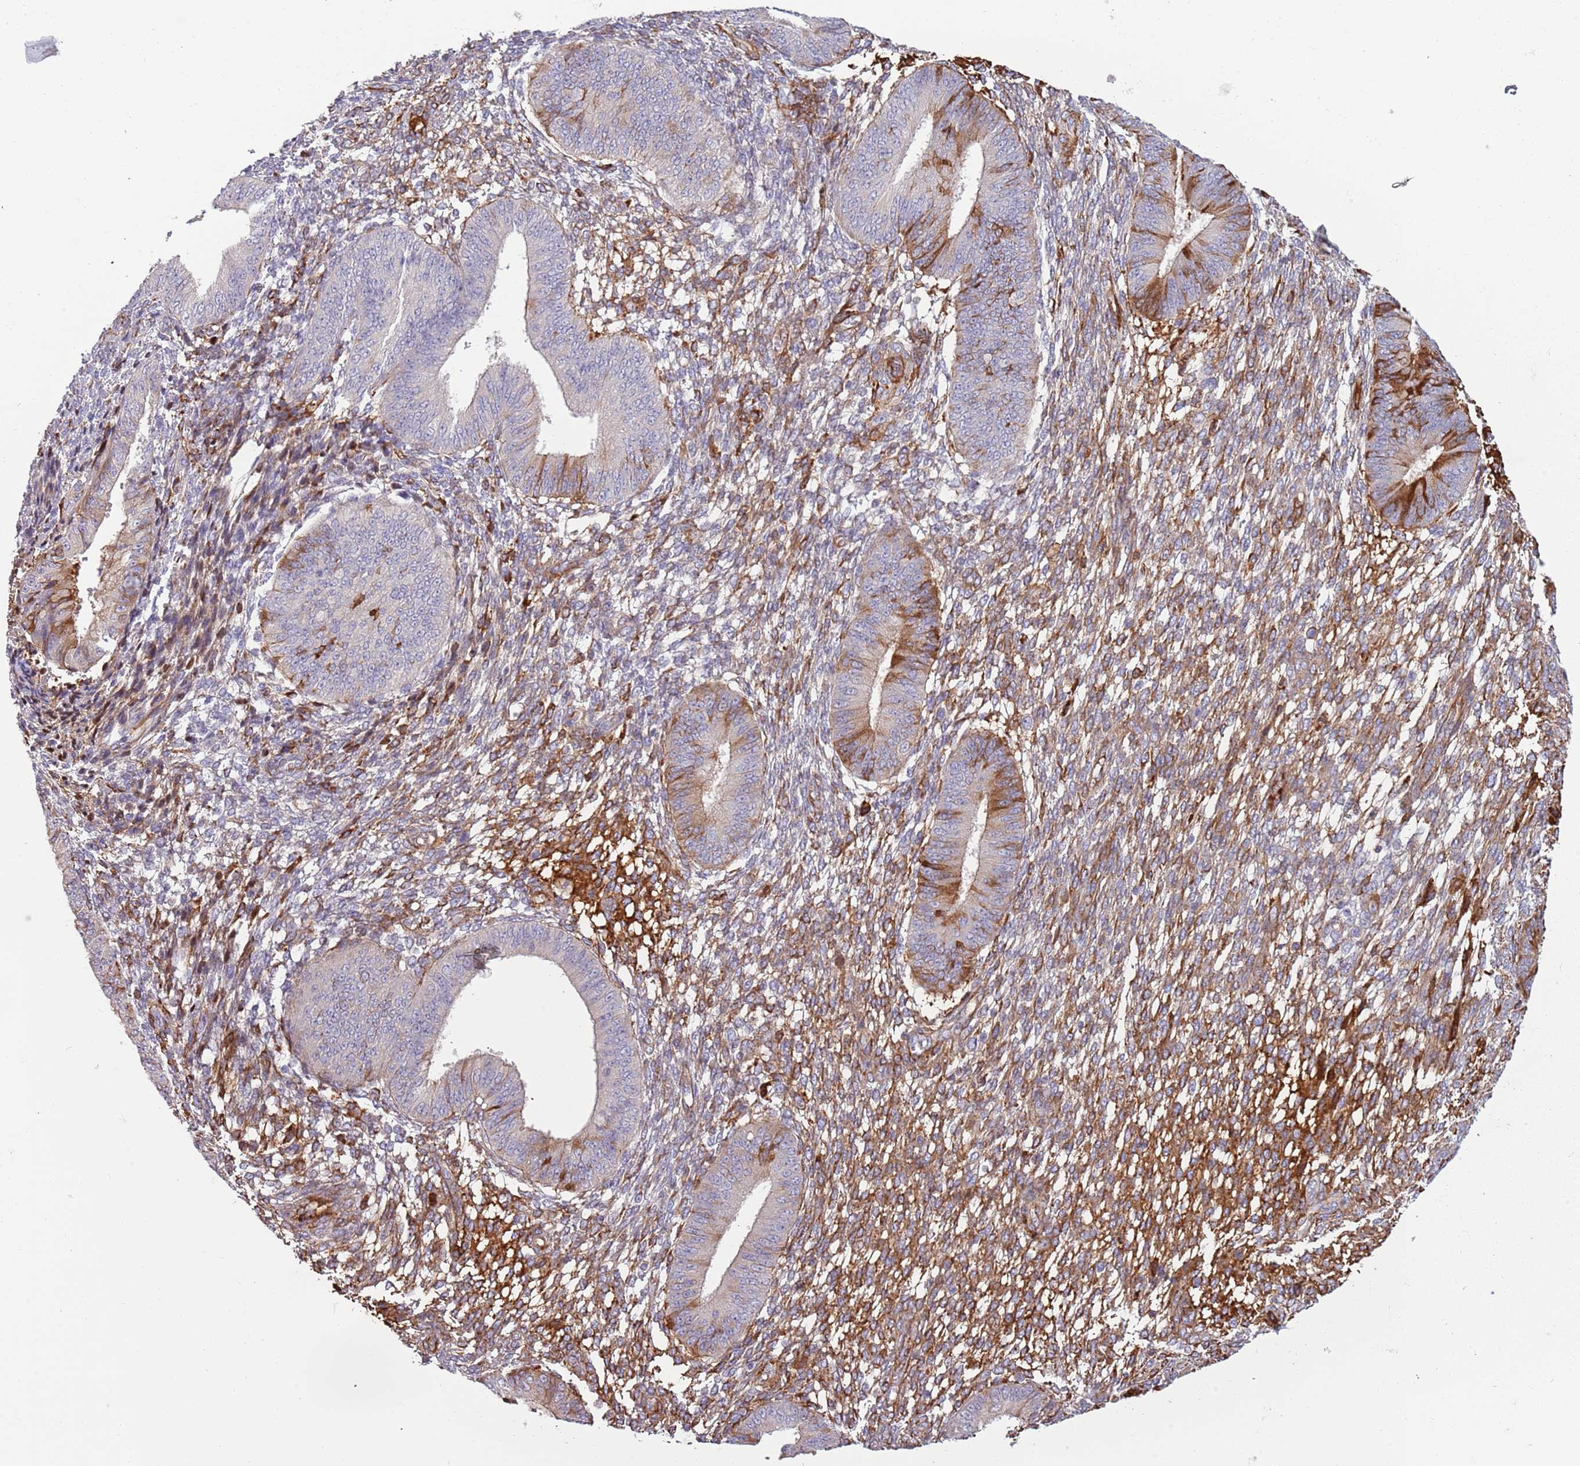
{"staining": {"intensity": "strong", "quantity": "<25%", "location": "cytoplasmic/membranous"}, "tissue": "endometrium", "cell_type": "Cells in endometrial stroma", "image_type": "normal", "snomed": [{"axis": "morphology", "description": "Normal tissue, NOS"}, {"axis": "topography", "description": "Endometrium"}], "caption": "A medium amount of strong cytoplasmic/membranous positivity is seen in approximately <25% of cells in endometrial stroma in normal endometrium.", "gene": "NADK", "patient": {"sex": "female", "age": 49}}